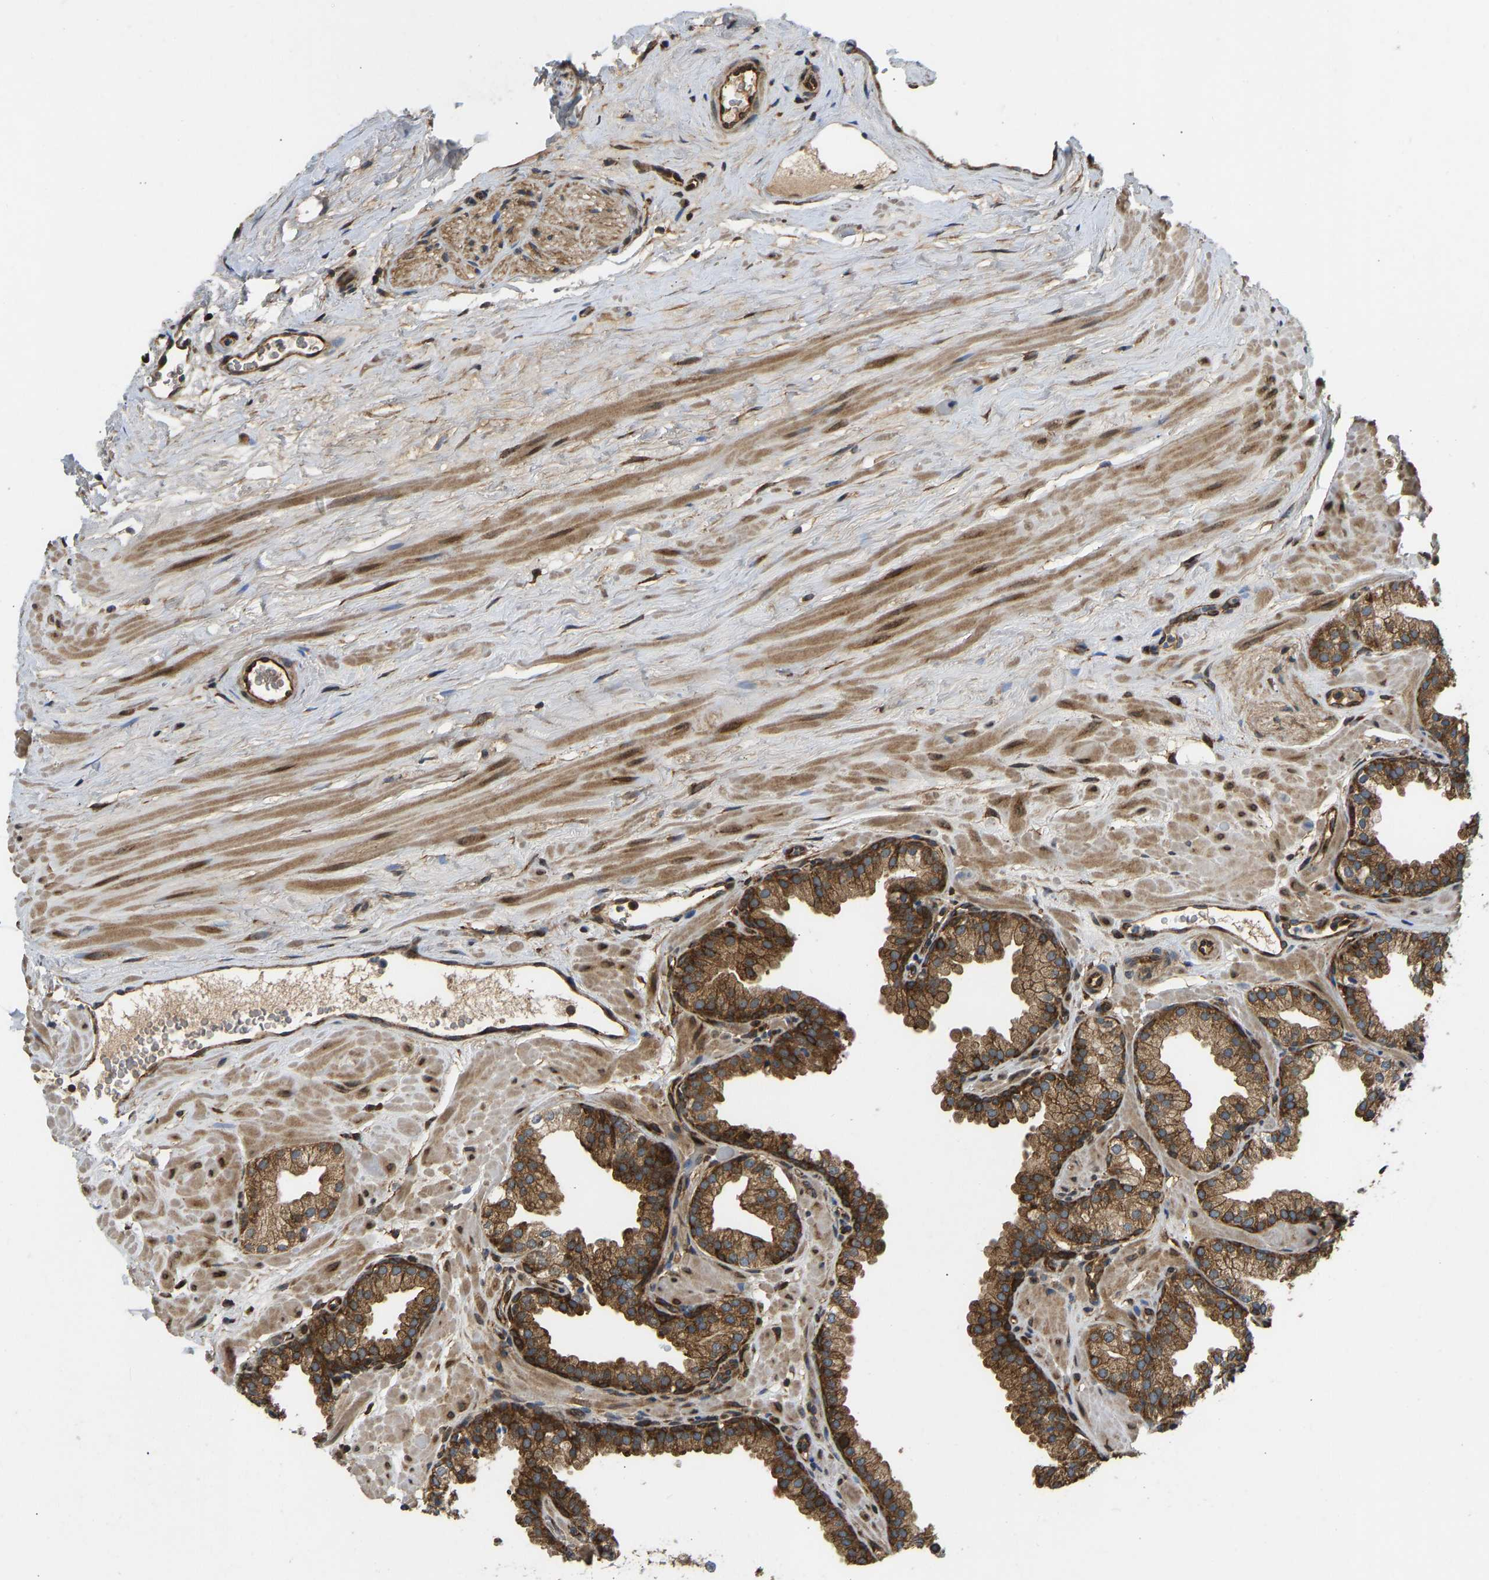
{"staining": {"intensity": "strong", "quantity": ">75%", "location": "cytoplasmic/membranous"}, "tissue": "prostate", "cell_type": "Glandular cells", "image_type": "normal", "snomed": [{"axis": "morphology", "description": "Normal tissue, NOS"}, {"axis": "morphology", "description": "Urothelial carcinoma, Low grade"}, {"axis": "topography", "description": "Urinary bladder"}, {"axis": "topography", "description": "Prostate"}], "caption": "The micrograph displays staining of benign prostate, revealing strong cytoplasmic/membranous protein staining (brown color) within glandular cells.", "gene": "RASGRF2", "patient": {"sex": "male", "age": 60}}